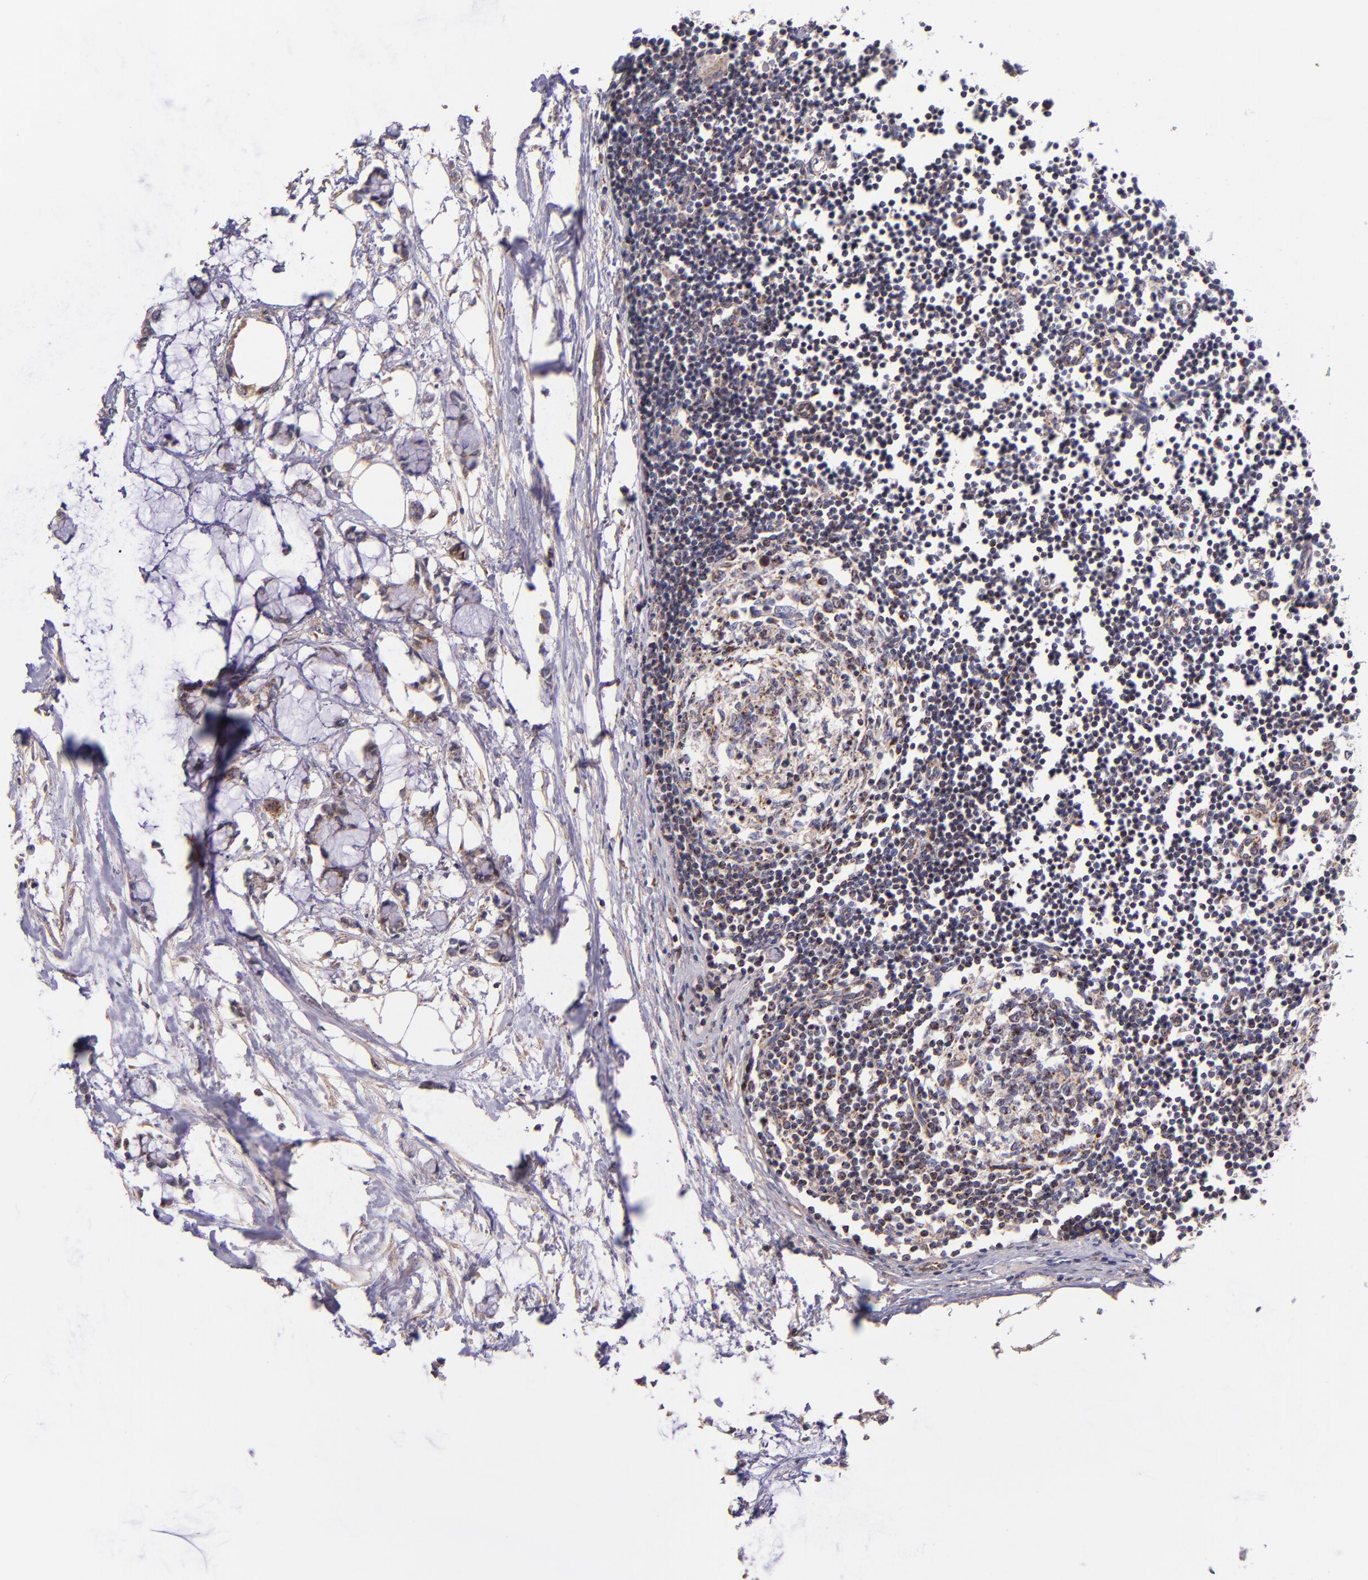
{"staining": {"intensity": "moderate", "quantity": "25%-75%", "location": "cytoplasmic/membranous"}, "tissue": "colorectal cancer", "cell_type": "Tumor cells", "image_type": "cancer", "snomed": [{"axis": "morphology", "description": "Normal tissue, NOS"}, {"axis": "morphology", "description": "Adenocarcinoma, NOS"}, {"axis": "topography", "description": "Colon"}, {"axis": "topography", "description": "Peripheral nerve tissue"}], "caption": "Tumor cells display moderate cytoplasmic/membranous positivity in approximately 25%-75% of cells in colorectal cancer (adenocarcinoma).", "gene": "SHC1", "patient": {"sex": "male", "age": 14}}